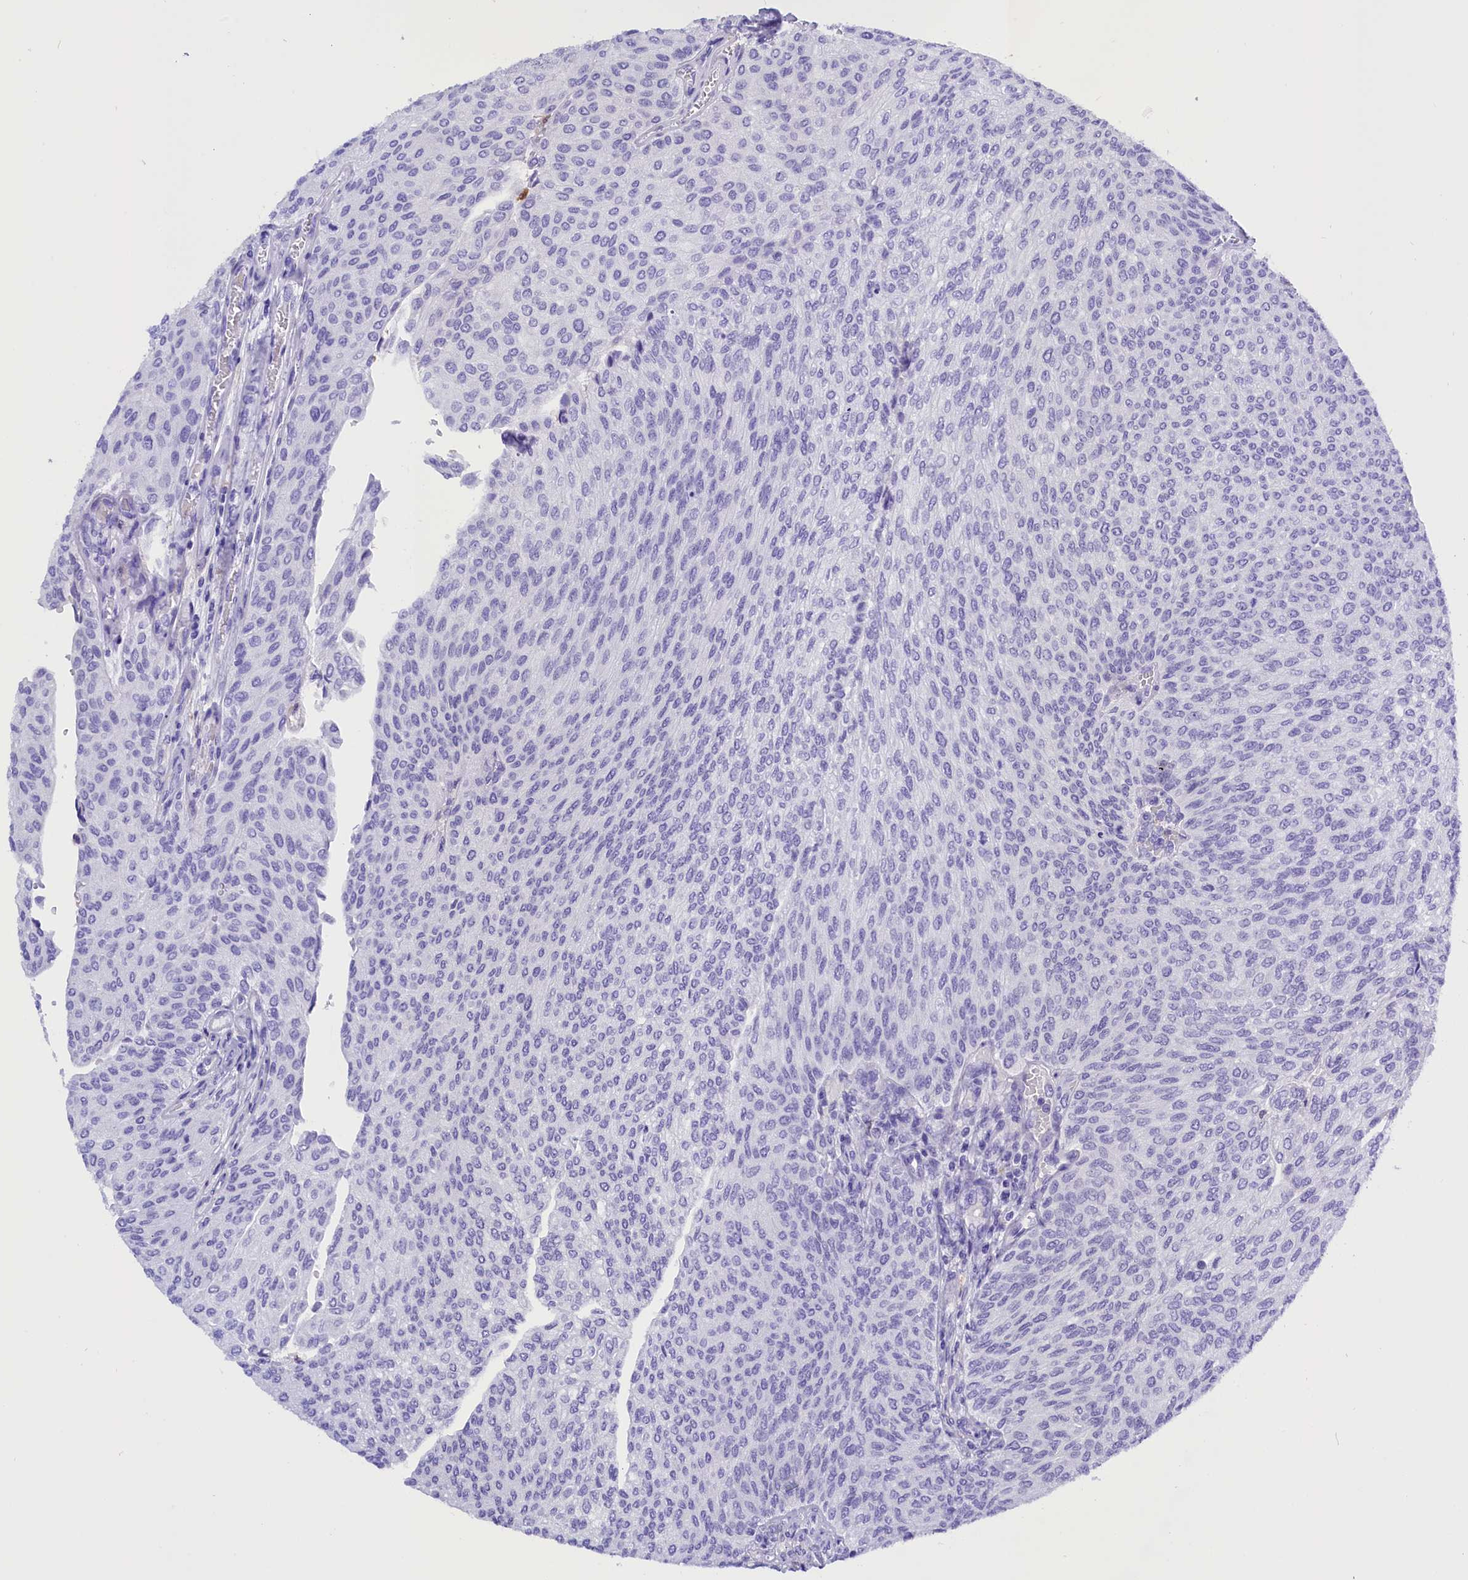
{"staining": {"intensity": "negative", "quantity": "none", "location": "none"}, "tissue": "urothelial cancer", "cell_type": "Tumor cells", "image_type": "cancer", "snomed": [{"axis": "morphology", "description": "Urothelial carcinoma, High grade"}, {"axis": "topography", "description": "Urinary bladder"}], "caption": "An immunohistochemistry image of urothelial cancer is shown. There is no staining in tumor cells of urothelial cancer. The staining is performed using DAB (3,3'-diaminobenzidine) brown chromogen with nuclei counter-stained in using hematoxylin.", "gene": "CLC", "patient": {"sex": "female", "age": 79}}